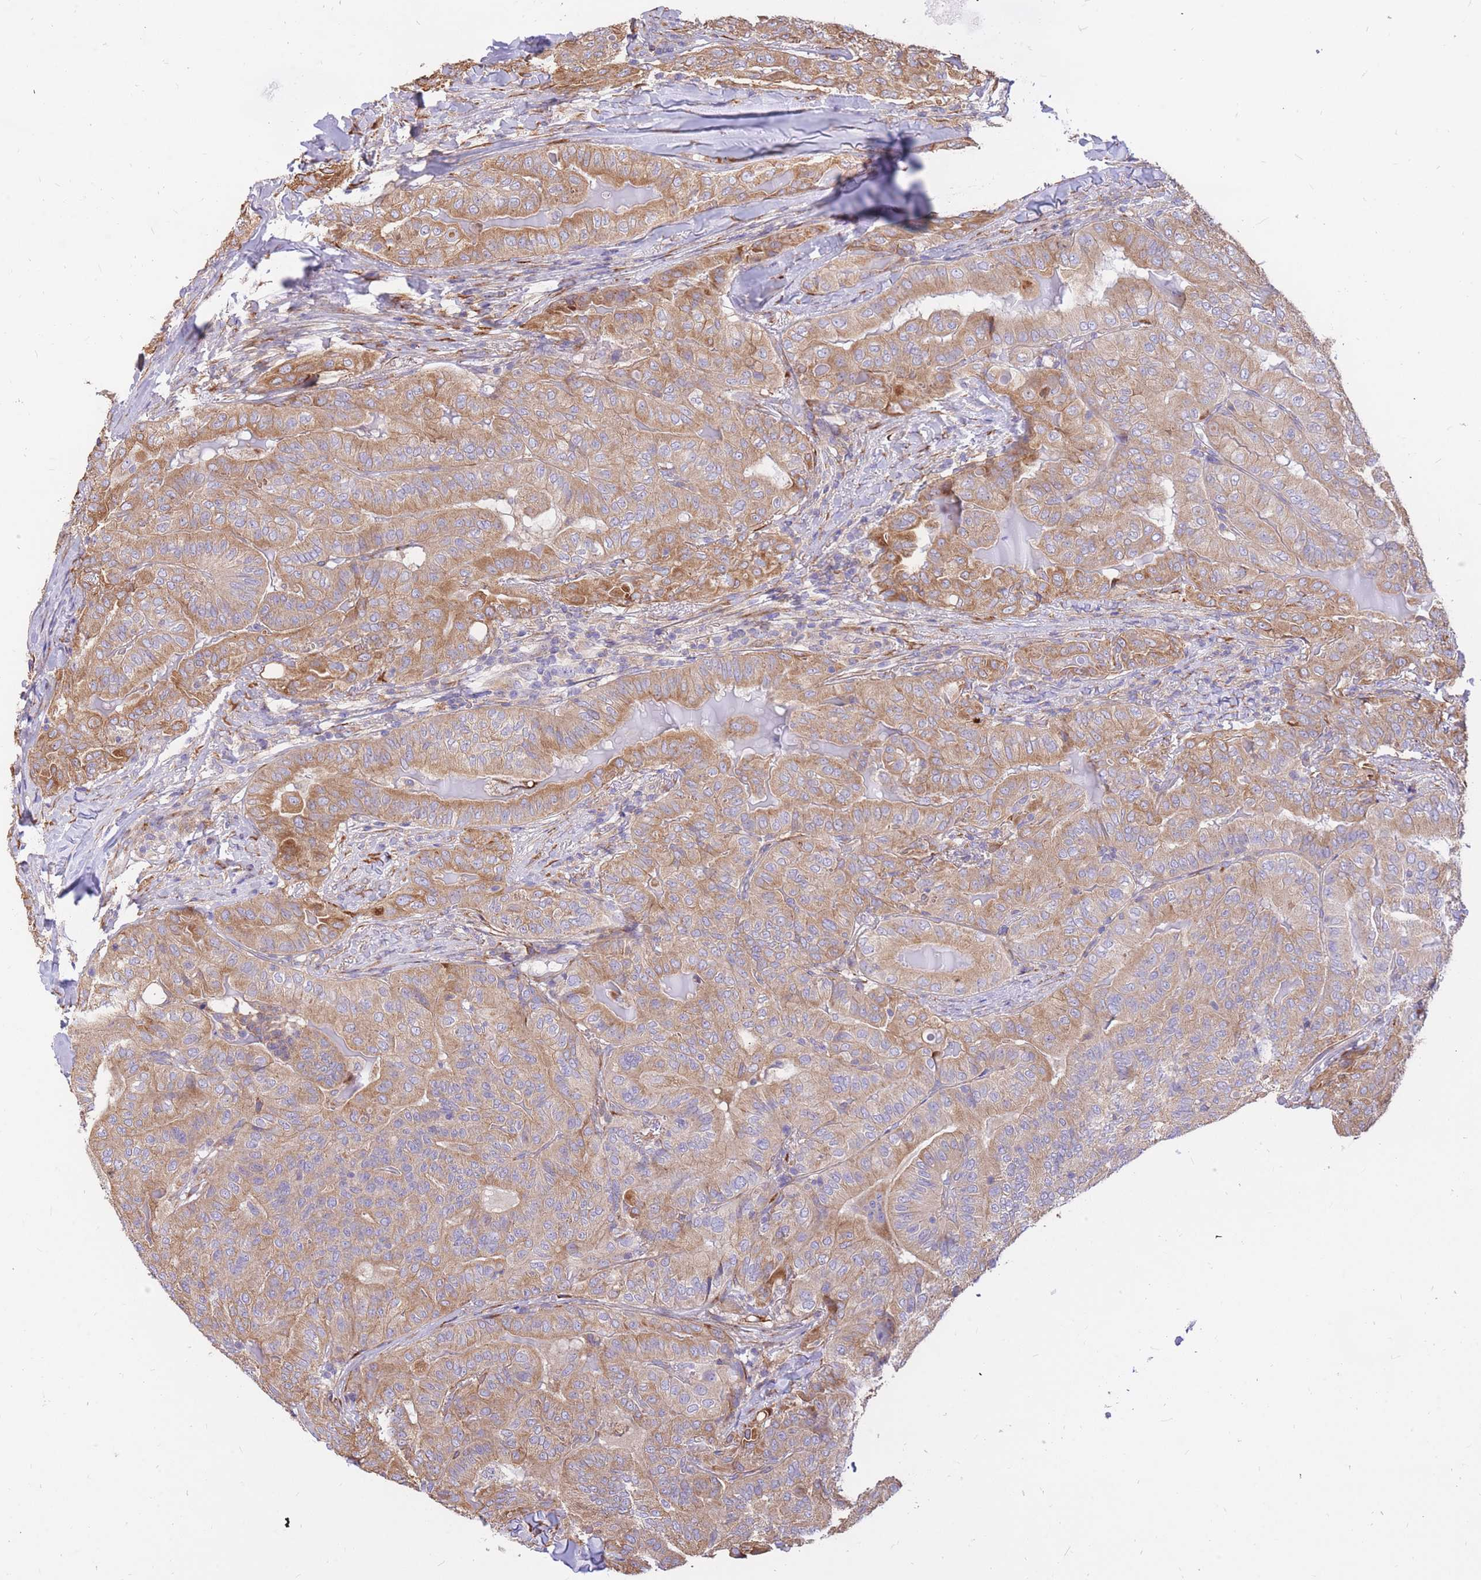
{"staining": {"intensity": "moderate", "quantity": ">75%", "location": "cytoplasmic/membranous"}, "tissue": "thyroid cancer", "cell_type": "Tumor cells", "image_type": "cancer", "snomed": [{"axis": "morphology", "description": "Papillary adenocarcinoma, NOS"}, {"axis": "topography", "description": "Thyroid gland"}], "caption": "High-power microscopy captured an IHC micrograph of thyroid cancer (papillary adenocarcinoma), revealing moderate cytoplasmic/membranous expression in about >75% of tumor cells.", "gene": "GBP7", "patient": {"sex": "female", "age": 68}}